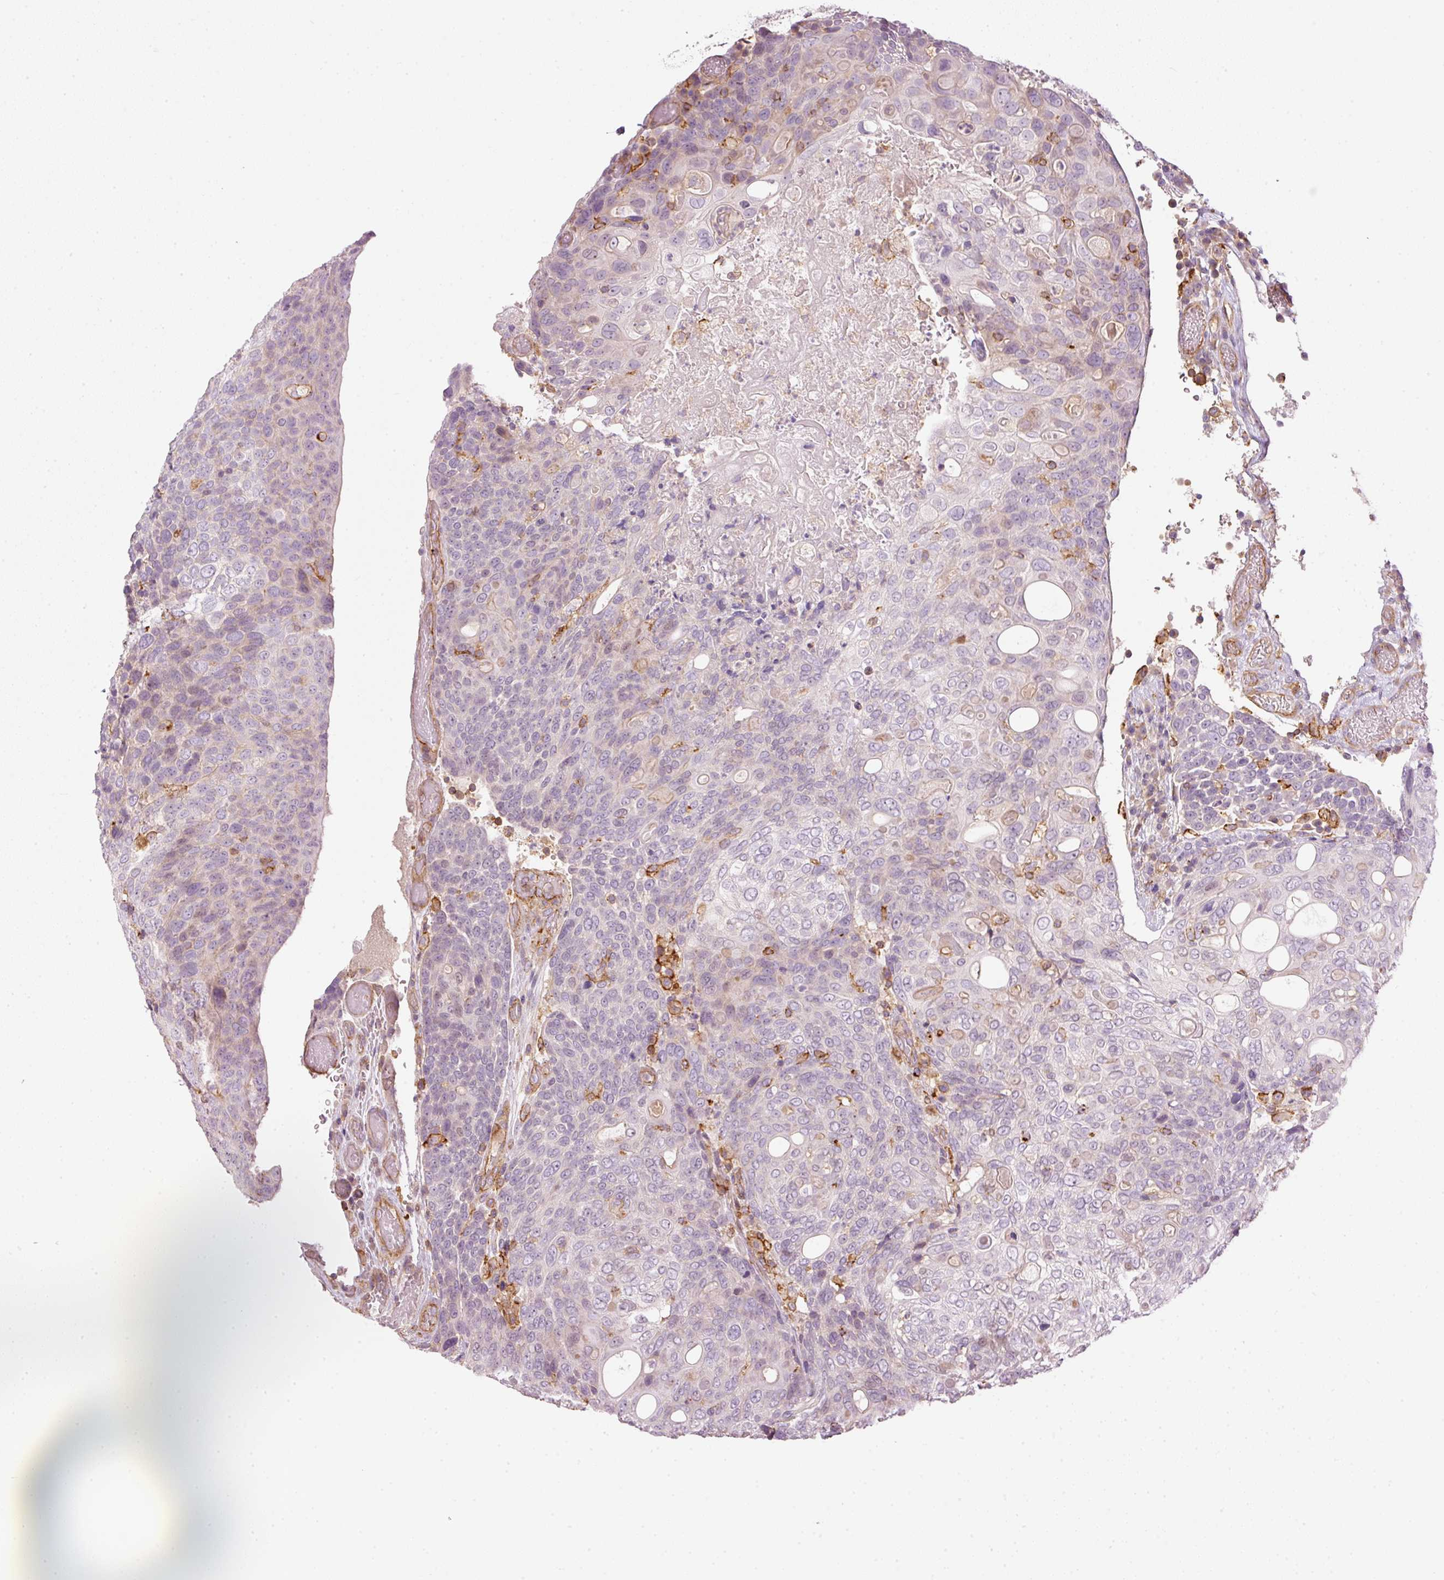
{"staining": {"intensity": "negative", "quantity": "none", "location": "none"}, "tissue": "urothelial cancer", "cell_type": "Tumor cells", "image_type": "cancer", "snomed": [{"axis": "morphology", "description": "Urothelial carcinoma, High grade"}, {"axis": "topography", "description": "Urinary bladder"}], "caption": "DAB (3,3'-diaminobenzidine) immunohistochemical staining of urothelial cancer exhibits no significant expression in tumor cells.", "gene": "SIPA1", "patient": {"sex": "female", "age": 70}}